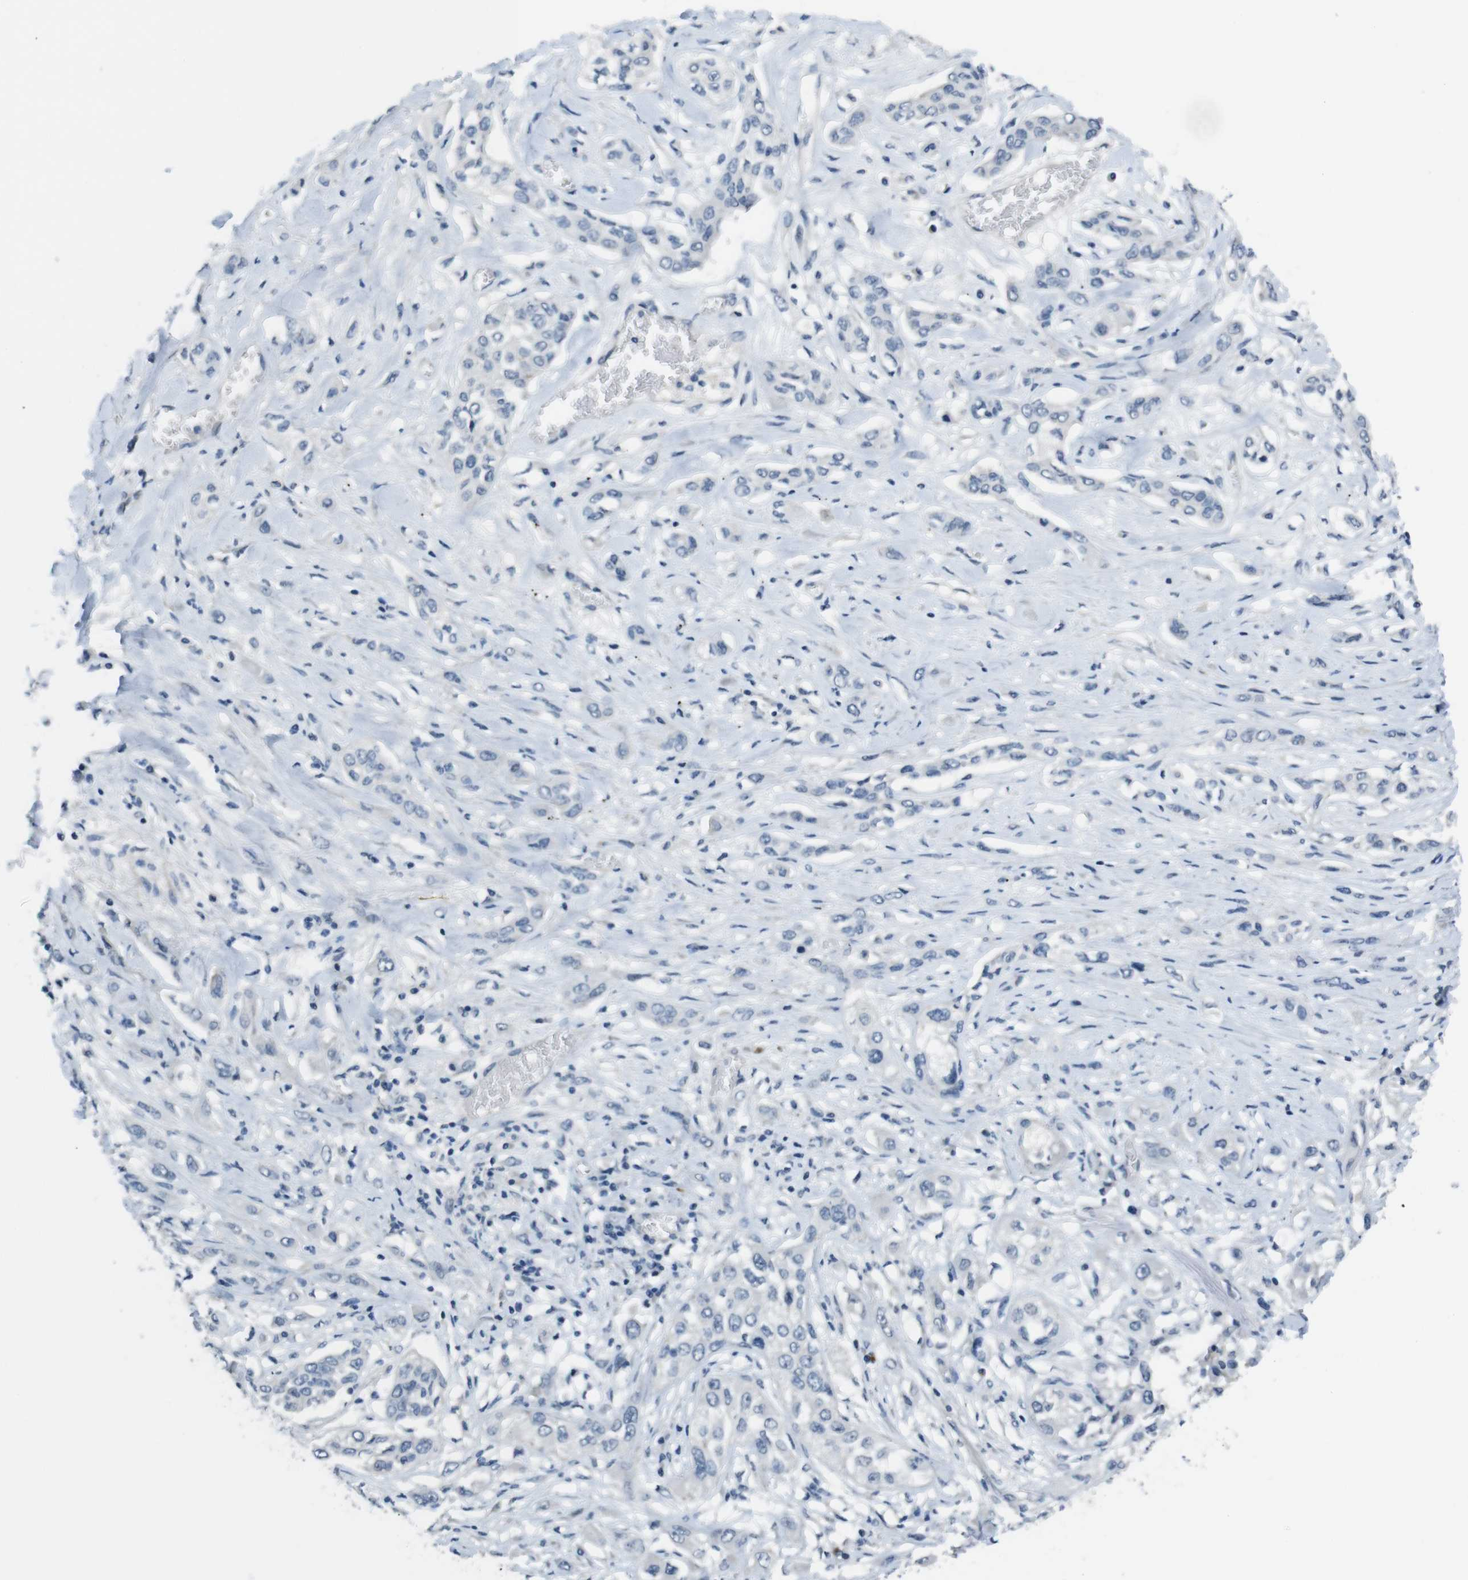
{"staining": {"intensity": "negative", "quantity": "none", "location": "none"}, "tissue": "lung cancer", "cell_type": "Tumor cells", "image_type": "cancer", "snomed": [{"axis": "morphology", "description": "Squamous cell carcinoma, NOS"}, {"axis": "topography", "description": "Lung"}], "caption": "An image of squamous cell carcinoma (lung) stained for a protein shows no brown staining in tumor cells.", "gene": "HRH2", "patient": {"sex": "male", "age": 71}}